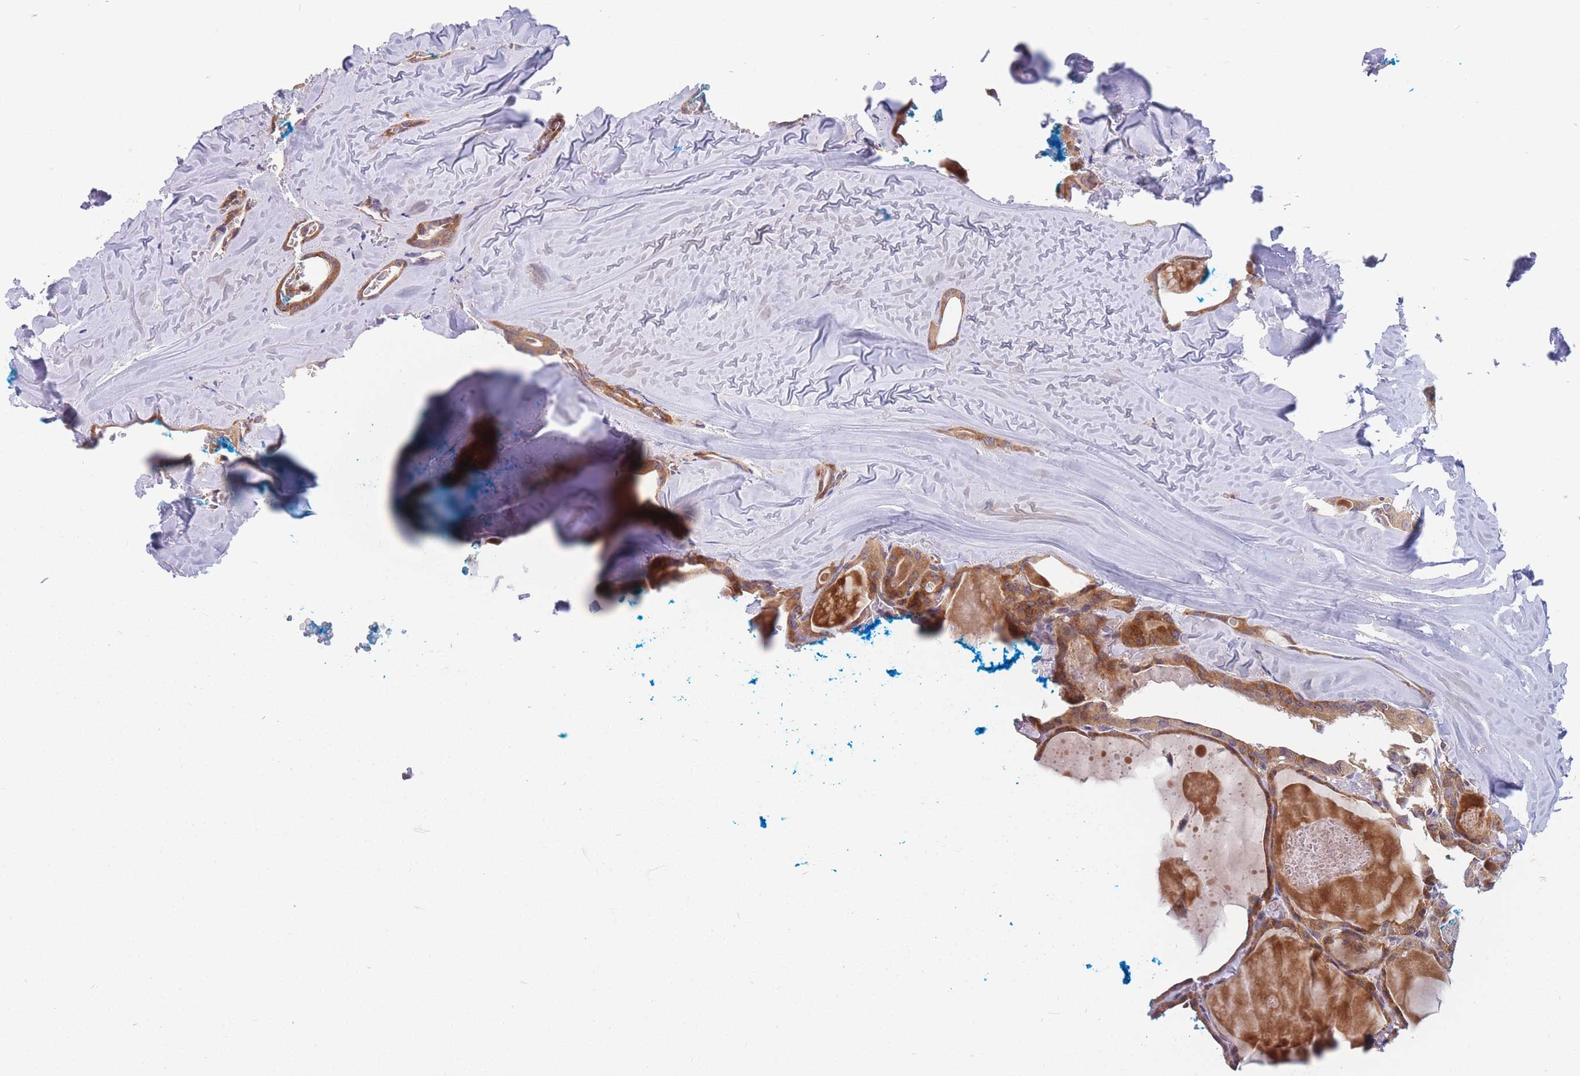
{"staining": {"intensity": "moderate", "quantity": ">75%", "location": "cytoplasmic/membranous"}, "tissue": "thyroid cancer", "cell_type": "Tumor cells", "image_type": "cancer", "snomed": [{"axis": "morphology", "description": "Papillary adenocarcinoma, NOS"}, {"axis": "topography", "description": "Thyroid gland"}], "caption": "IHC image of papillary adenocarcinoma (thyroid) stained for a protein (brown), which reveals medium levels of moderate cytoplasmic/membranous positivity in about >75% of tumor cells.", "gene": "TMEM131L", "patient": {"sex": "male", "age": 52}}